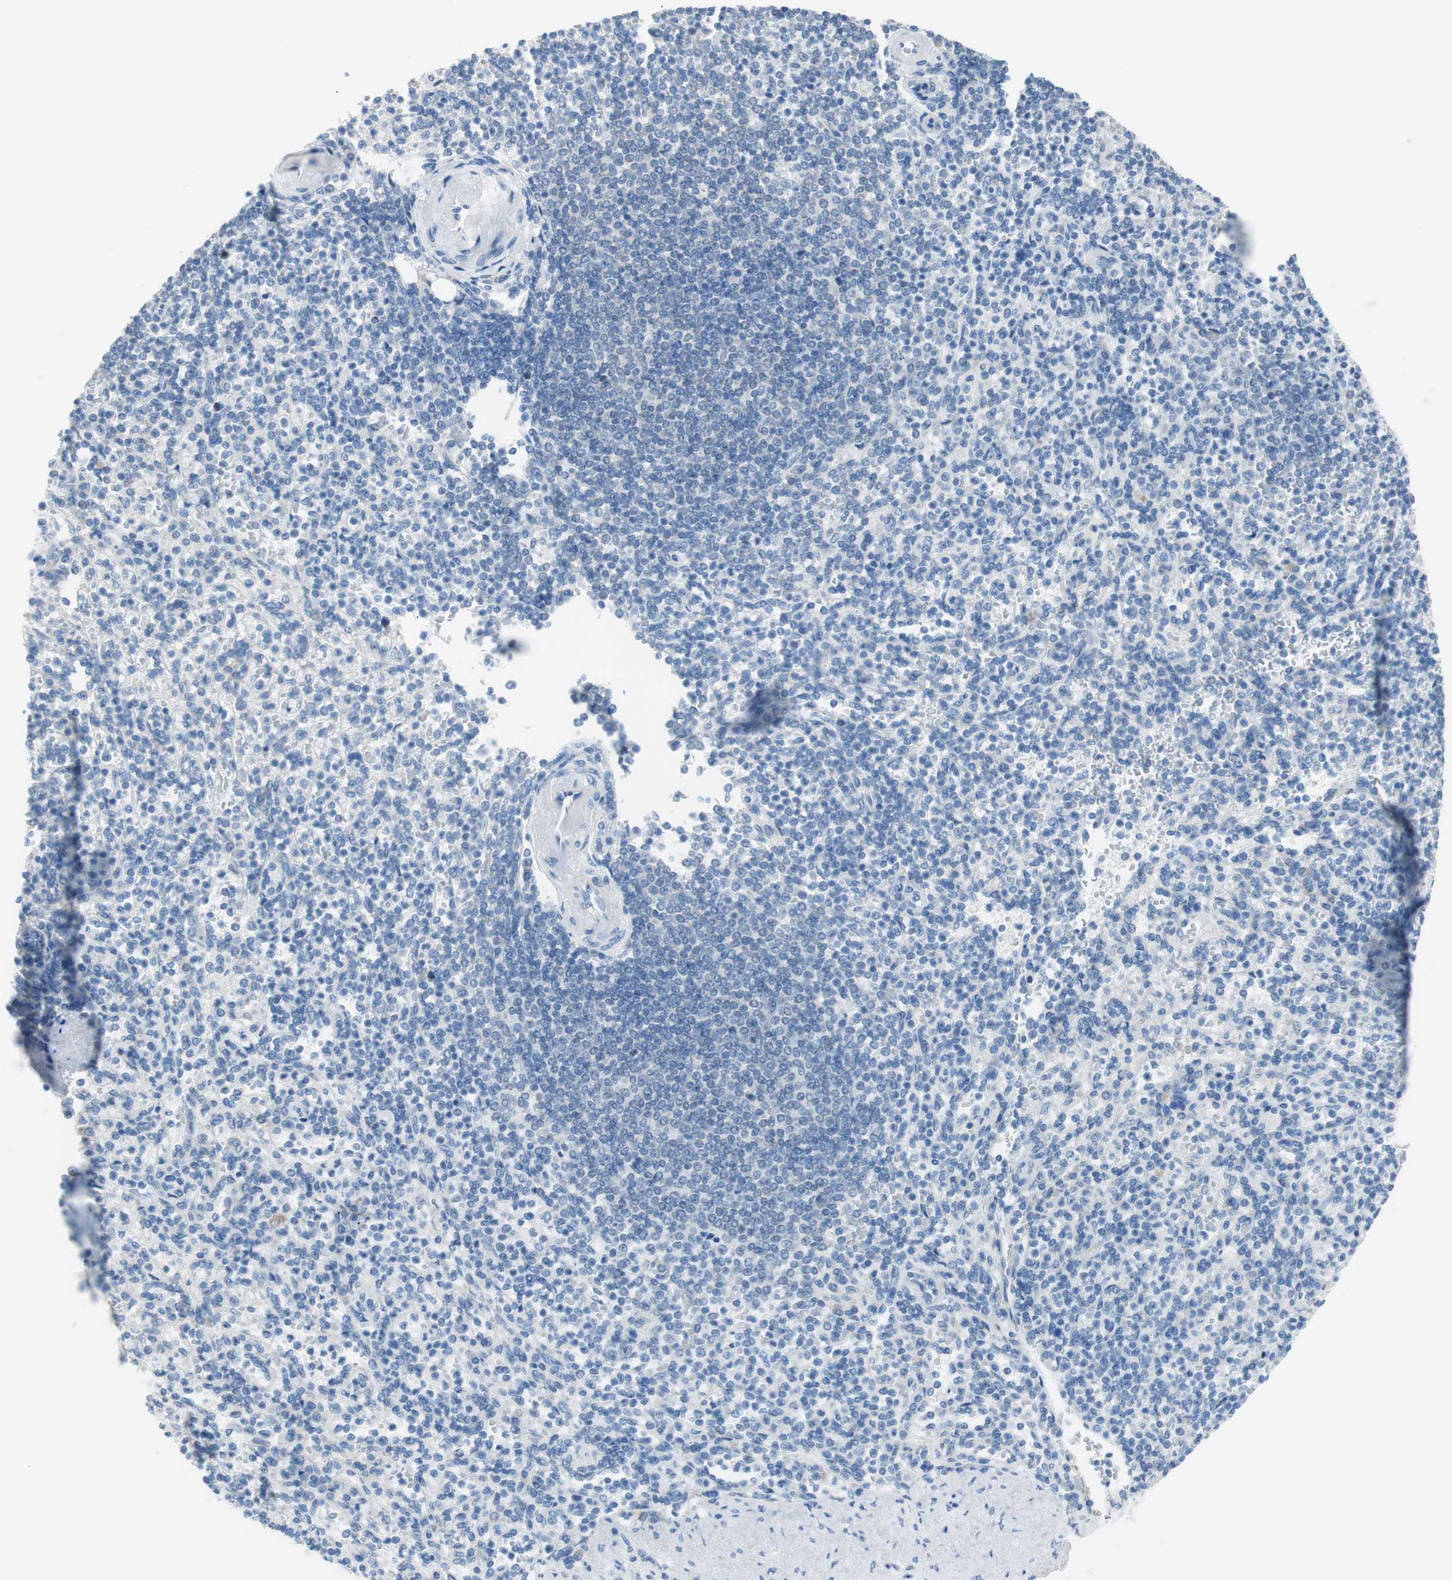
{"staining": {"intensity": "negative", "quantity": "none", "location": "none"}, "tissue": "spleen", "cell_type": "Cells in red pulp", "image_type": "normal", "snomed": [{"axis": "morphology", "description": "Normal tissue, NOS"}, {"axis": "topography", "description": "Spleen"}], "caption": "Micrograph shows no protein expression in cells in red pulp of normal spleen.", "gene": "VIL1", "patient": {"sex": "female", "age": 74}}